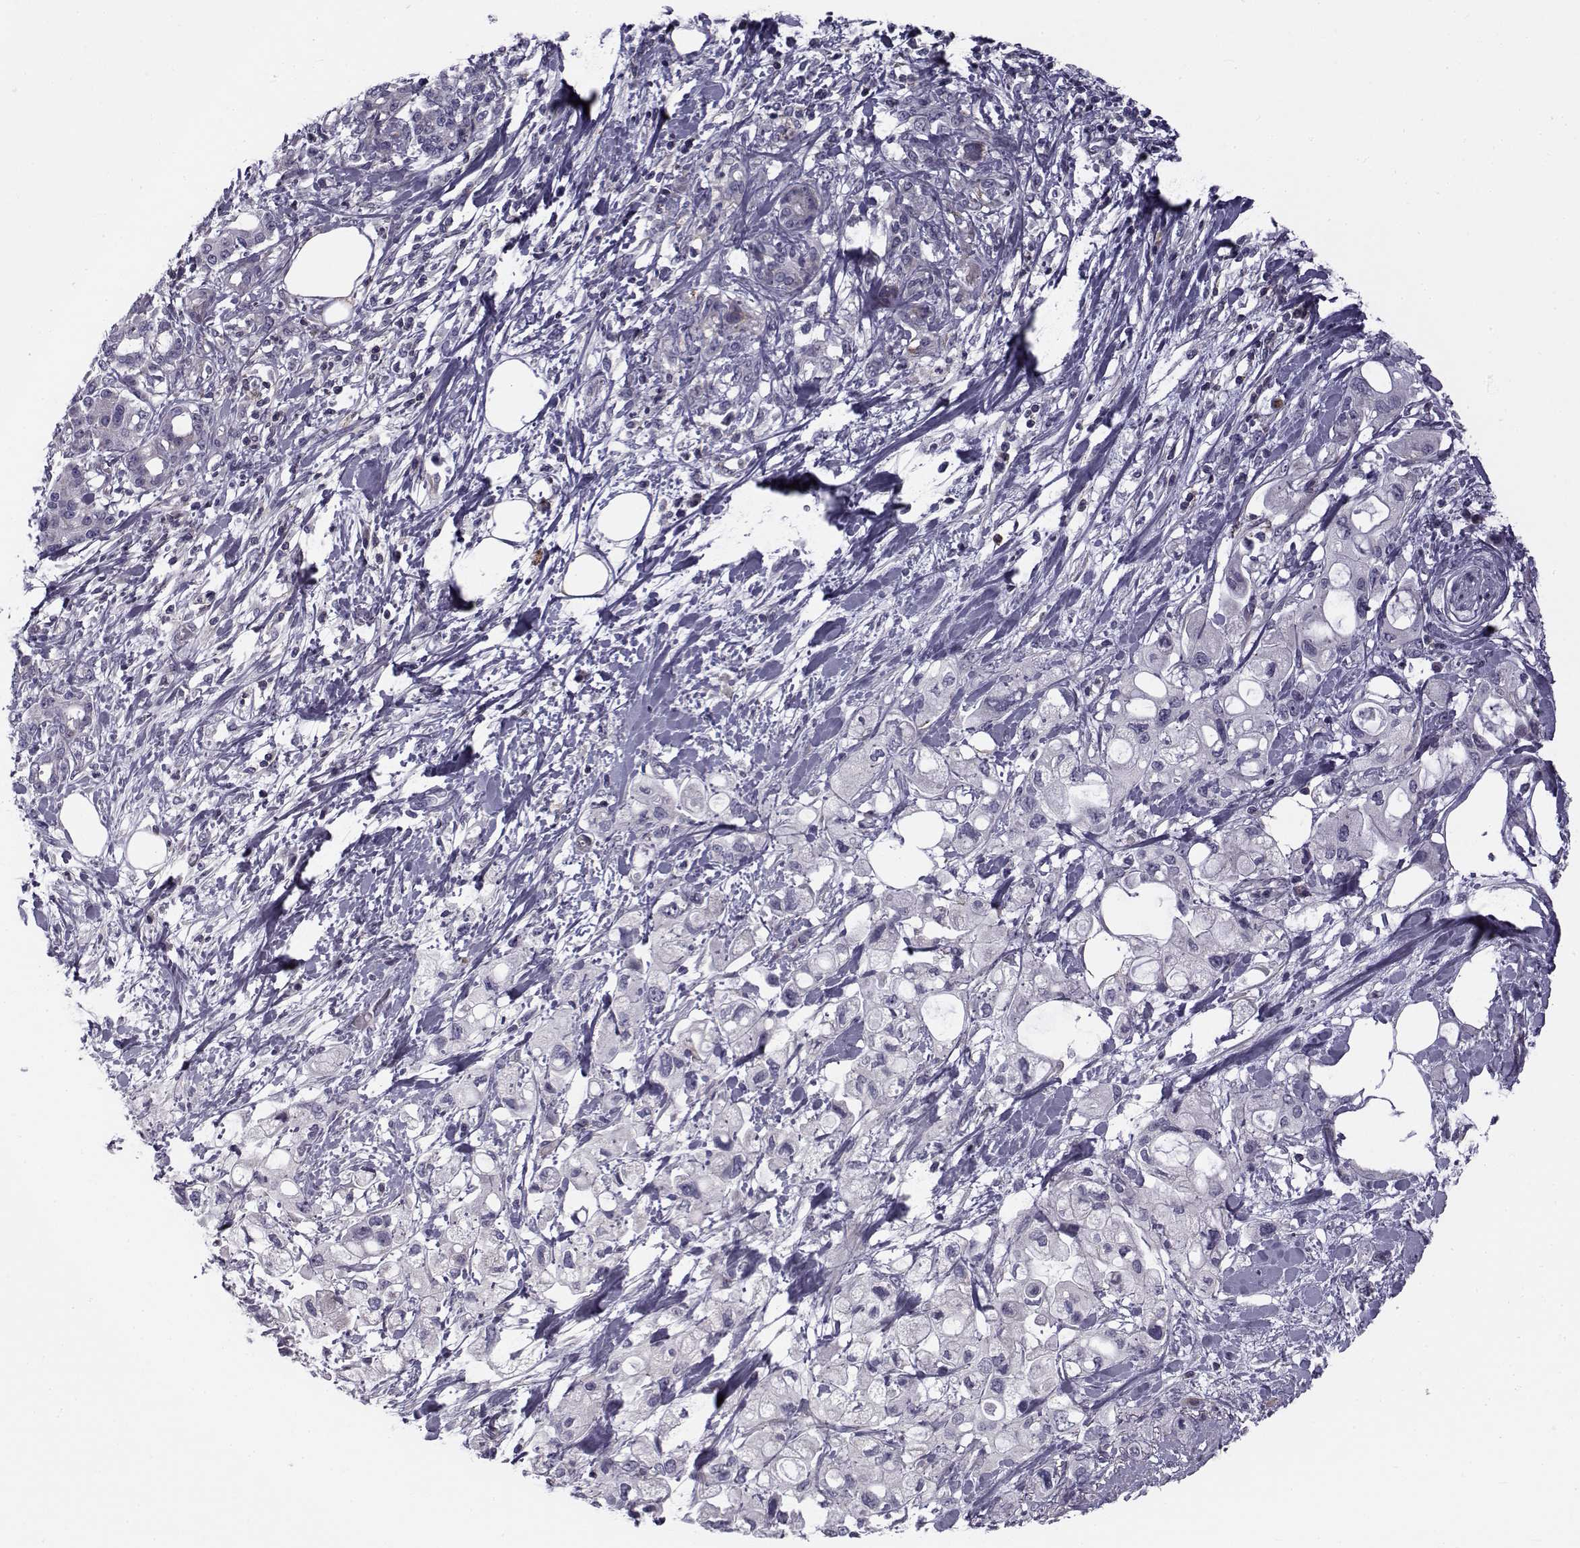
{"staining": {"intensity": "negative", "quantity": "none", "location": "none"}, "tissue": "pancreatic cancer", "cell_type": "Tumor cells", "image_type": "cancer", "snomed": [{"axis": "morphology", "description": "Adenocarcinoma, NOS"}, {"axis": "topography", "description": "Pancreas"}], "caption": "This micrograph is of pancreatic cancer (adenocarcinoma) stained with immunohistochemistry (IHC) to label a protein in brown with the nuclei are counter-stained blue. There is no staining in tumor cells.", "gene": "LRRC27", "patient": {"sex": "female", "age": 56}}